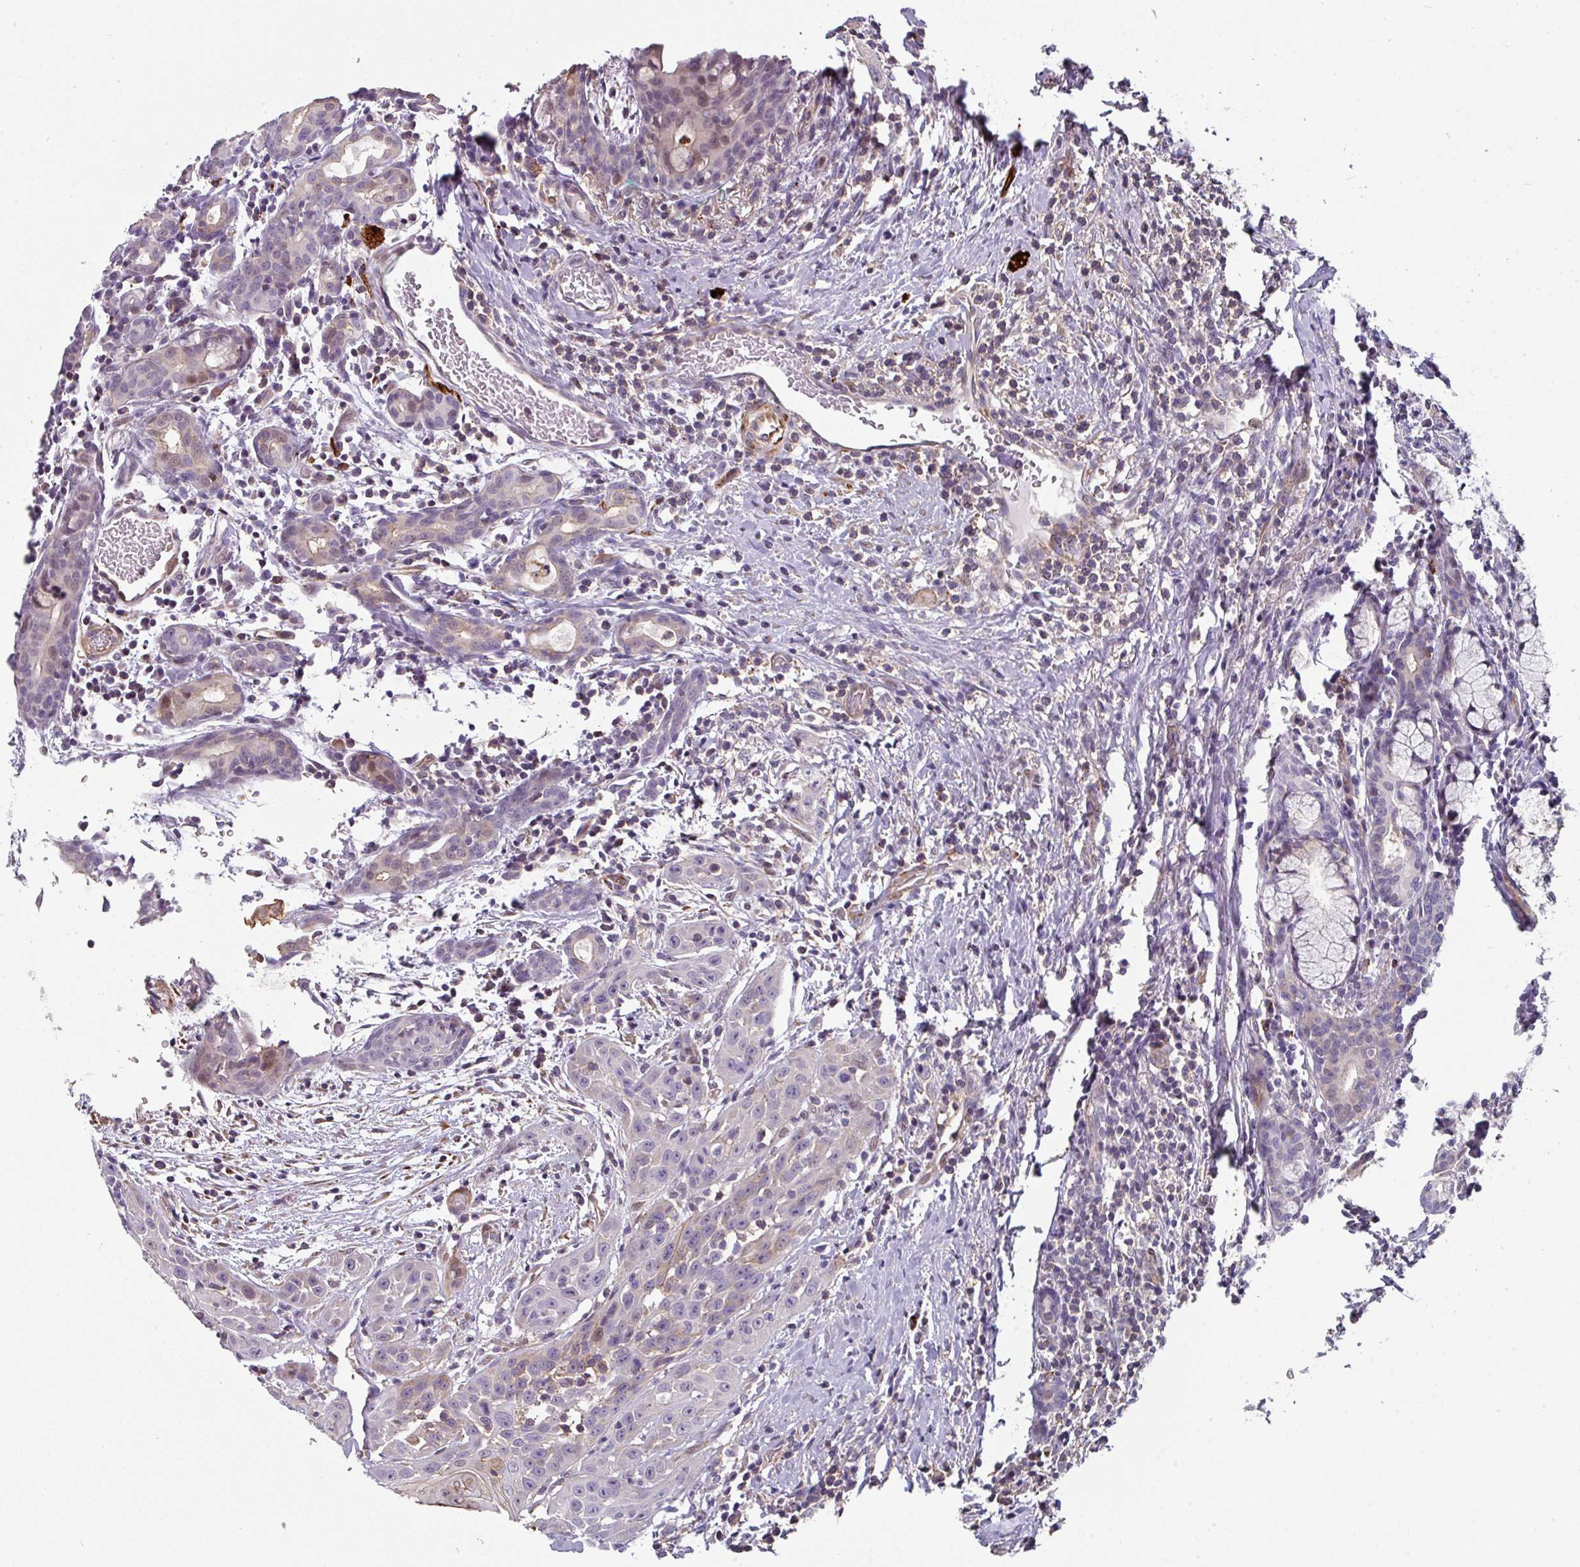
{"staining": {"intensity": "negative", "quantity": "none", "location": "none"}, "tissue": "head and neck cancer", "cell_type": "Tumor cells", "image_type": "cancer", "snomed": [{"axis": "morphology", "description": "Squamous cell carcinoma, NOS"}, {"axis": "topography", "description": "Oral tissue"}, {"axis": "topography", "description": "Head-Neck"}], "caption": "An image of squamous cell carcinoma (head and neck) stained for a protein demonstrates no brown staining in tumor cells. (DAB (3,3'-diaminobenzidine) IHC with hematoxylin counter stain).", "gene": "BEND5", "patient": {"sex": "female", "age": 50}}